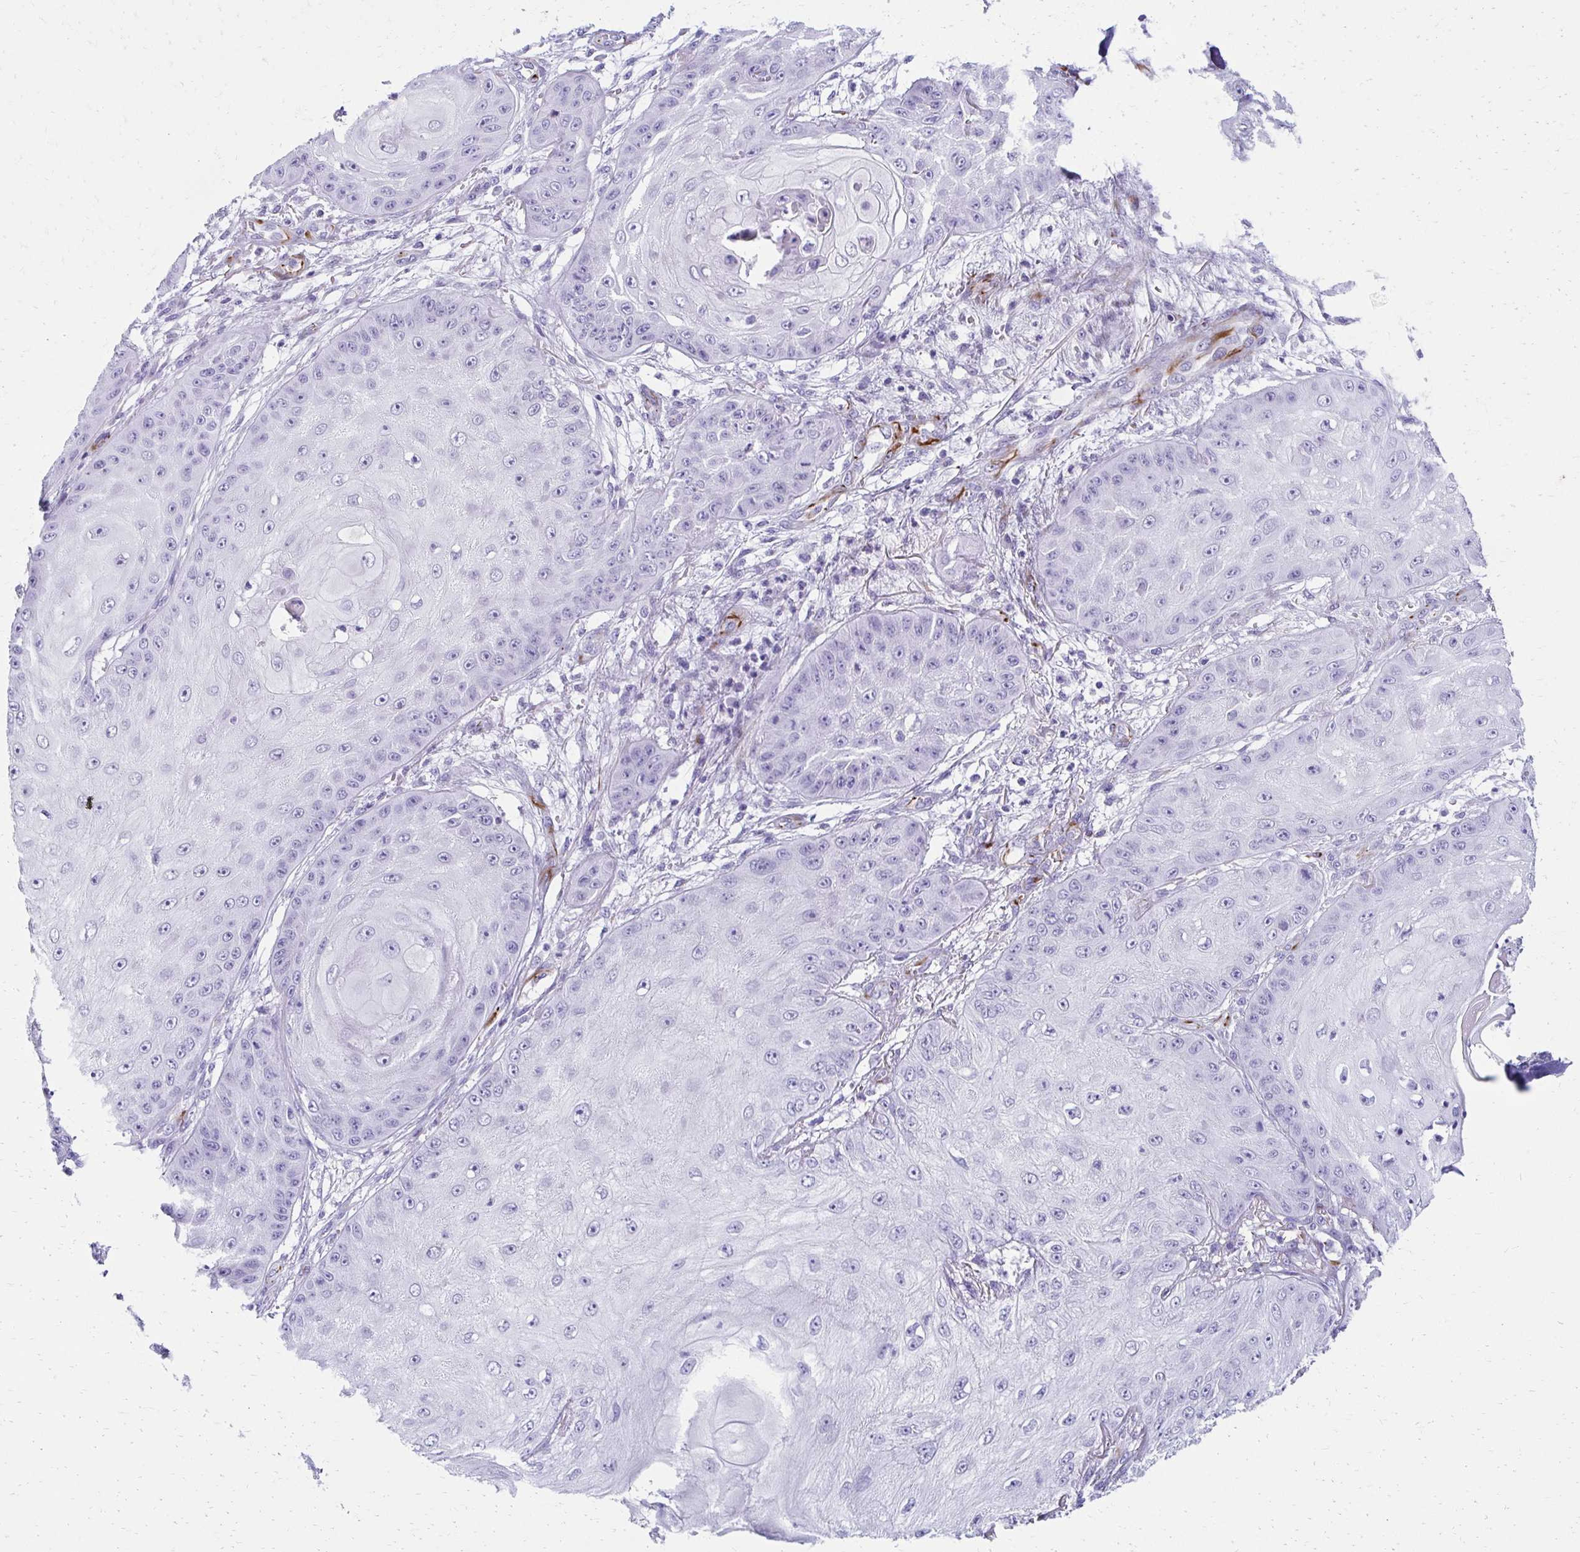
{"staining": {"intensity": "negative", "quantity": "none", "location": "none"}, "tissue": "skin cancer", "cell_type": "Tumor cells", "image_type": "cancer", "snomed": [{"axis": "morphology", "description": "Squamous cell carcinoma, NOS"}, {"axis": "topography", "description": "Skin"}], "caption": "An IHC micrograph of squamous cell carcinoma (skin) is shown. There is no staining in tumor cells of squamous cell carcinoma (skin).", "gene": "TMEM54", "patient": {"sex": "male", "age": 70}}